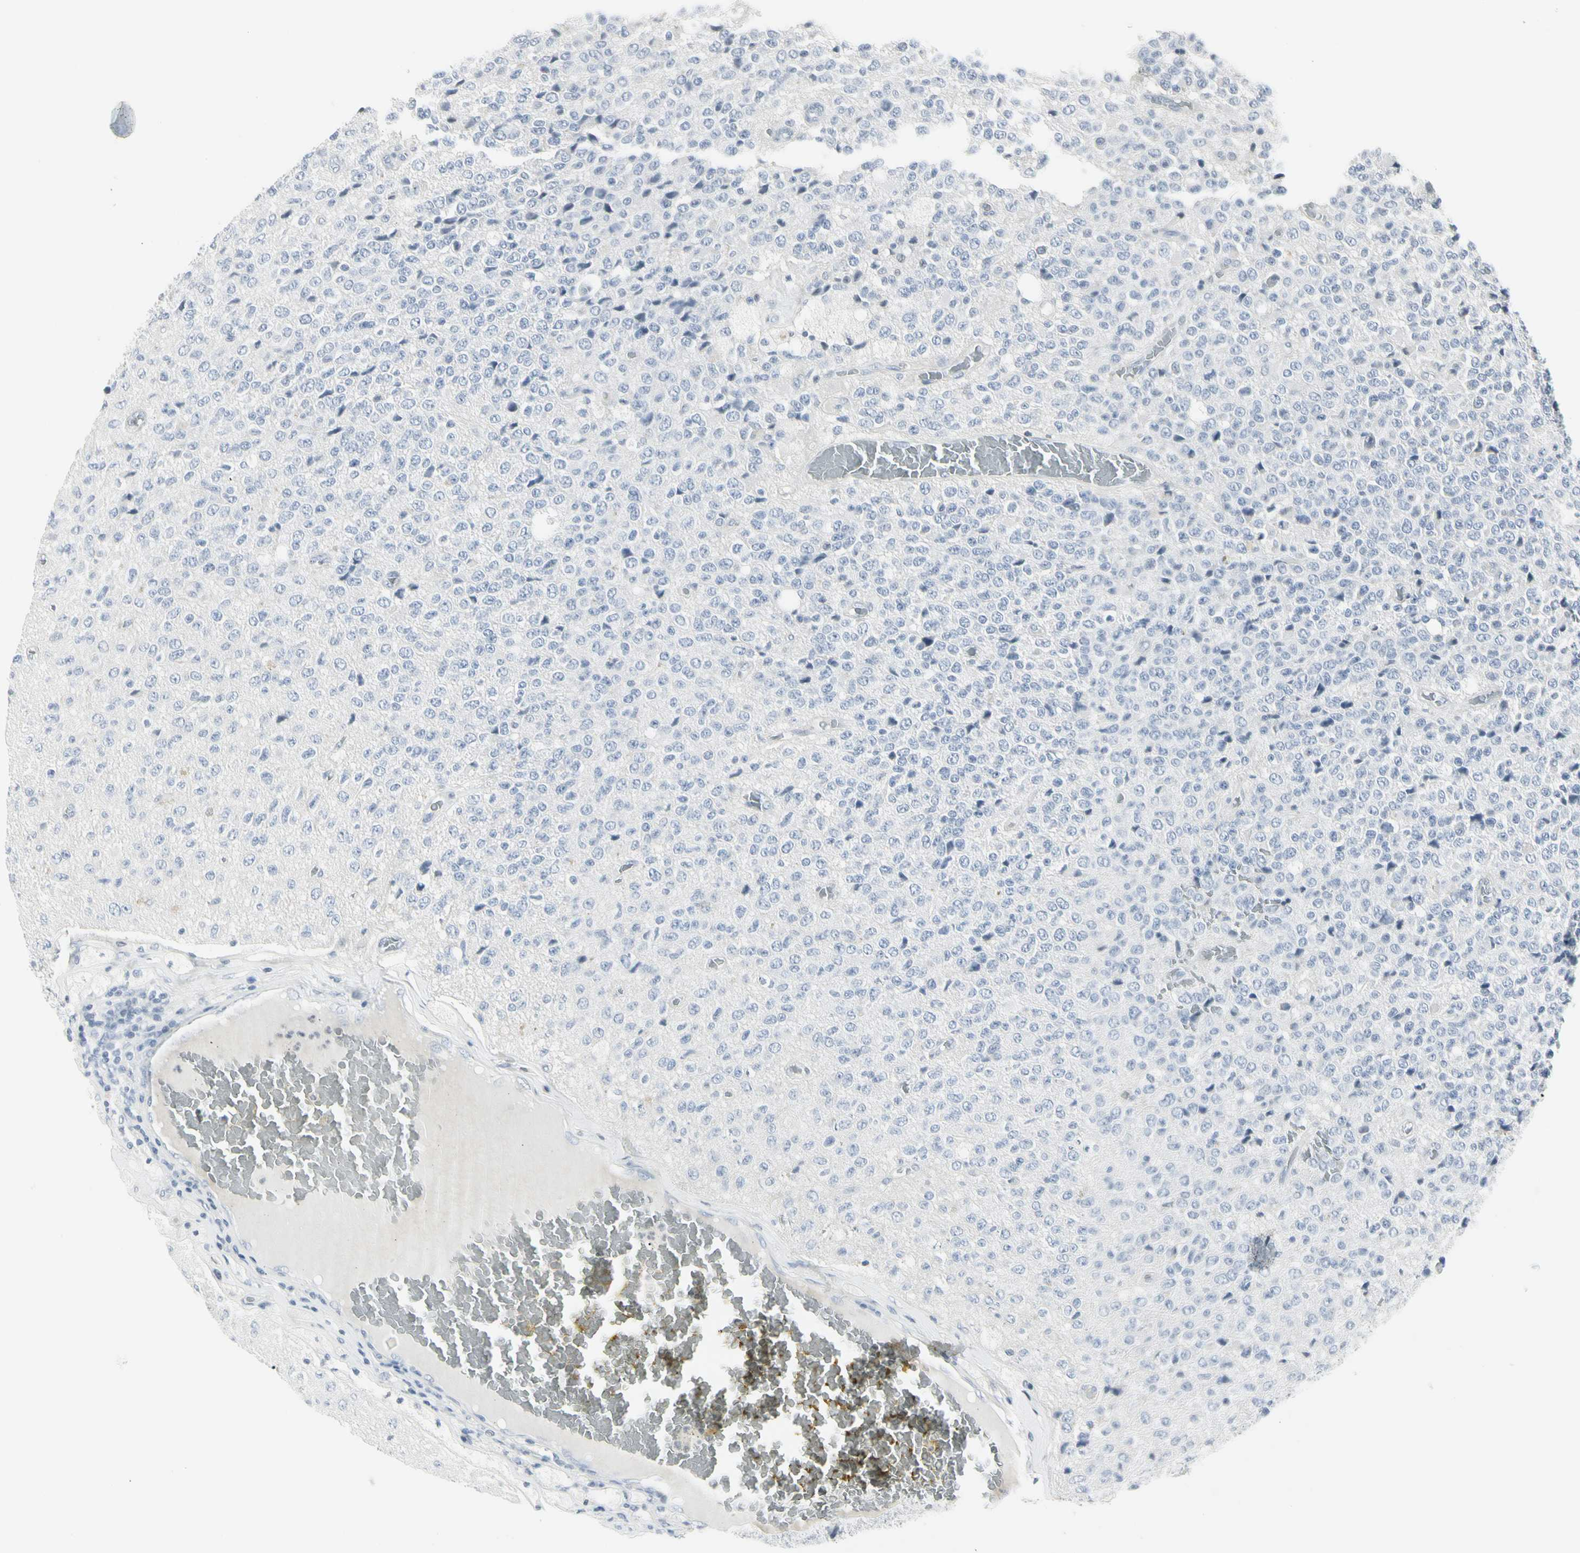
{"staining": {"intensity": "negative", "quantity": "none", "location": "none"}, "tissue": "glioma", "cell_type": "Tumor cells", "image_type": "cancer", "snomed": [{"axis": "morphology", "description": "Glioma, malignant, High grade"}, {"axis": "topography", "description": "pancreas cauda"}], "caption": "This is an immunohistochemistry (IHC) photomicrograph of glioma. There is no expression in tumor cells.", "gene": "ZBTB7B", "patient": {"sex": "male", "age": 60}}